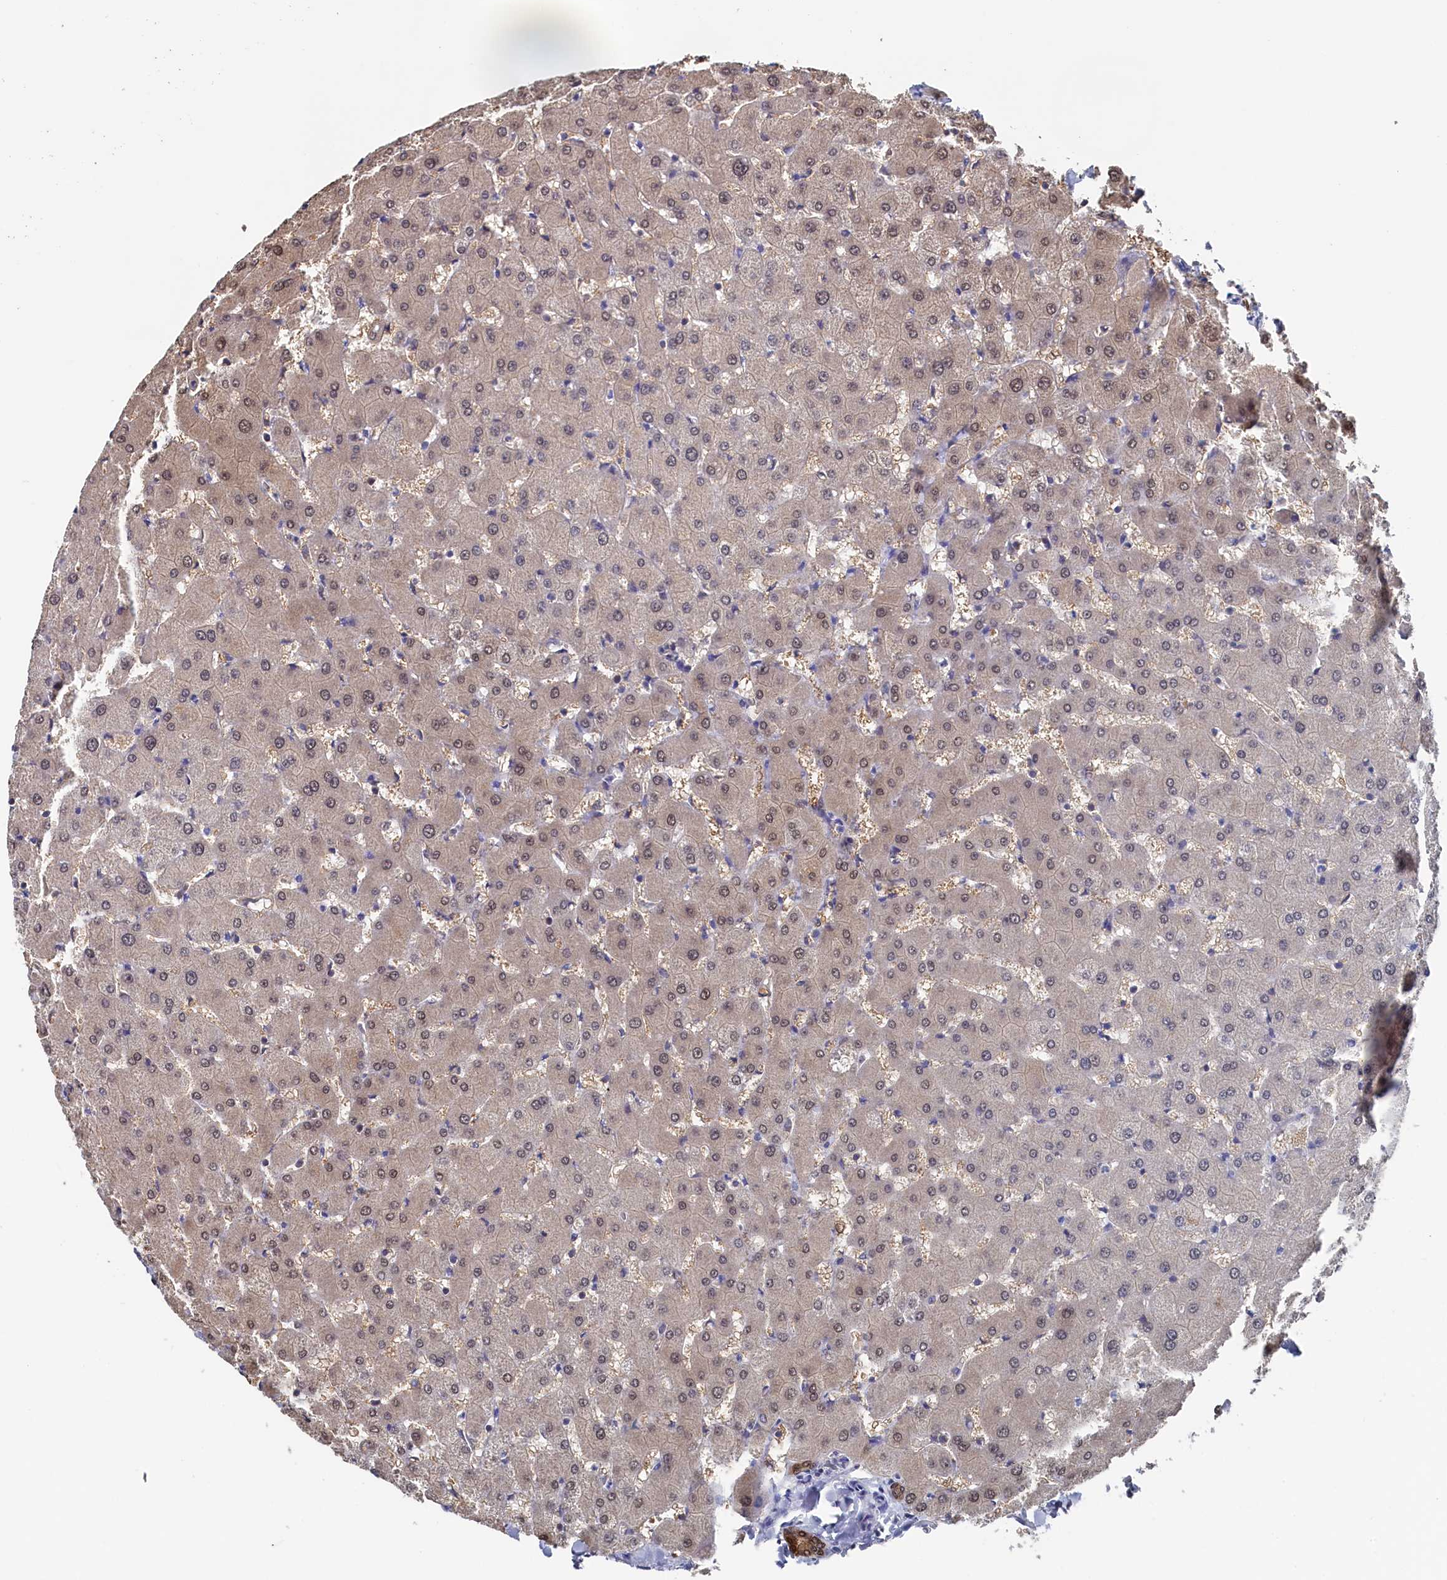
{"staining": {"intensity": "moderate", "quantity": ">75%", "location": "cytoplasmic/membranous,nuclear"}, "tissue": "liver", "cell_type": "Cholangiocytes", "image_type": "normal", "snomed": [{"axis": "morphology", "description": "Normal tissue, NOS"}, {"axis": "topography", "description": "Liver"}], "caption": "IHC (DAB (3,3'-diaminobenzidine)) staining of normal liver shows moderate cytoplasmic/membranous,nuclear protein staining in approximately >75% of cholangiocytes.", "gene": "C11orf54", "patient": {"sex": "female", "age": 63}}